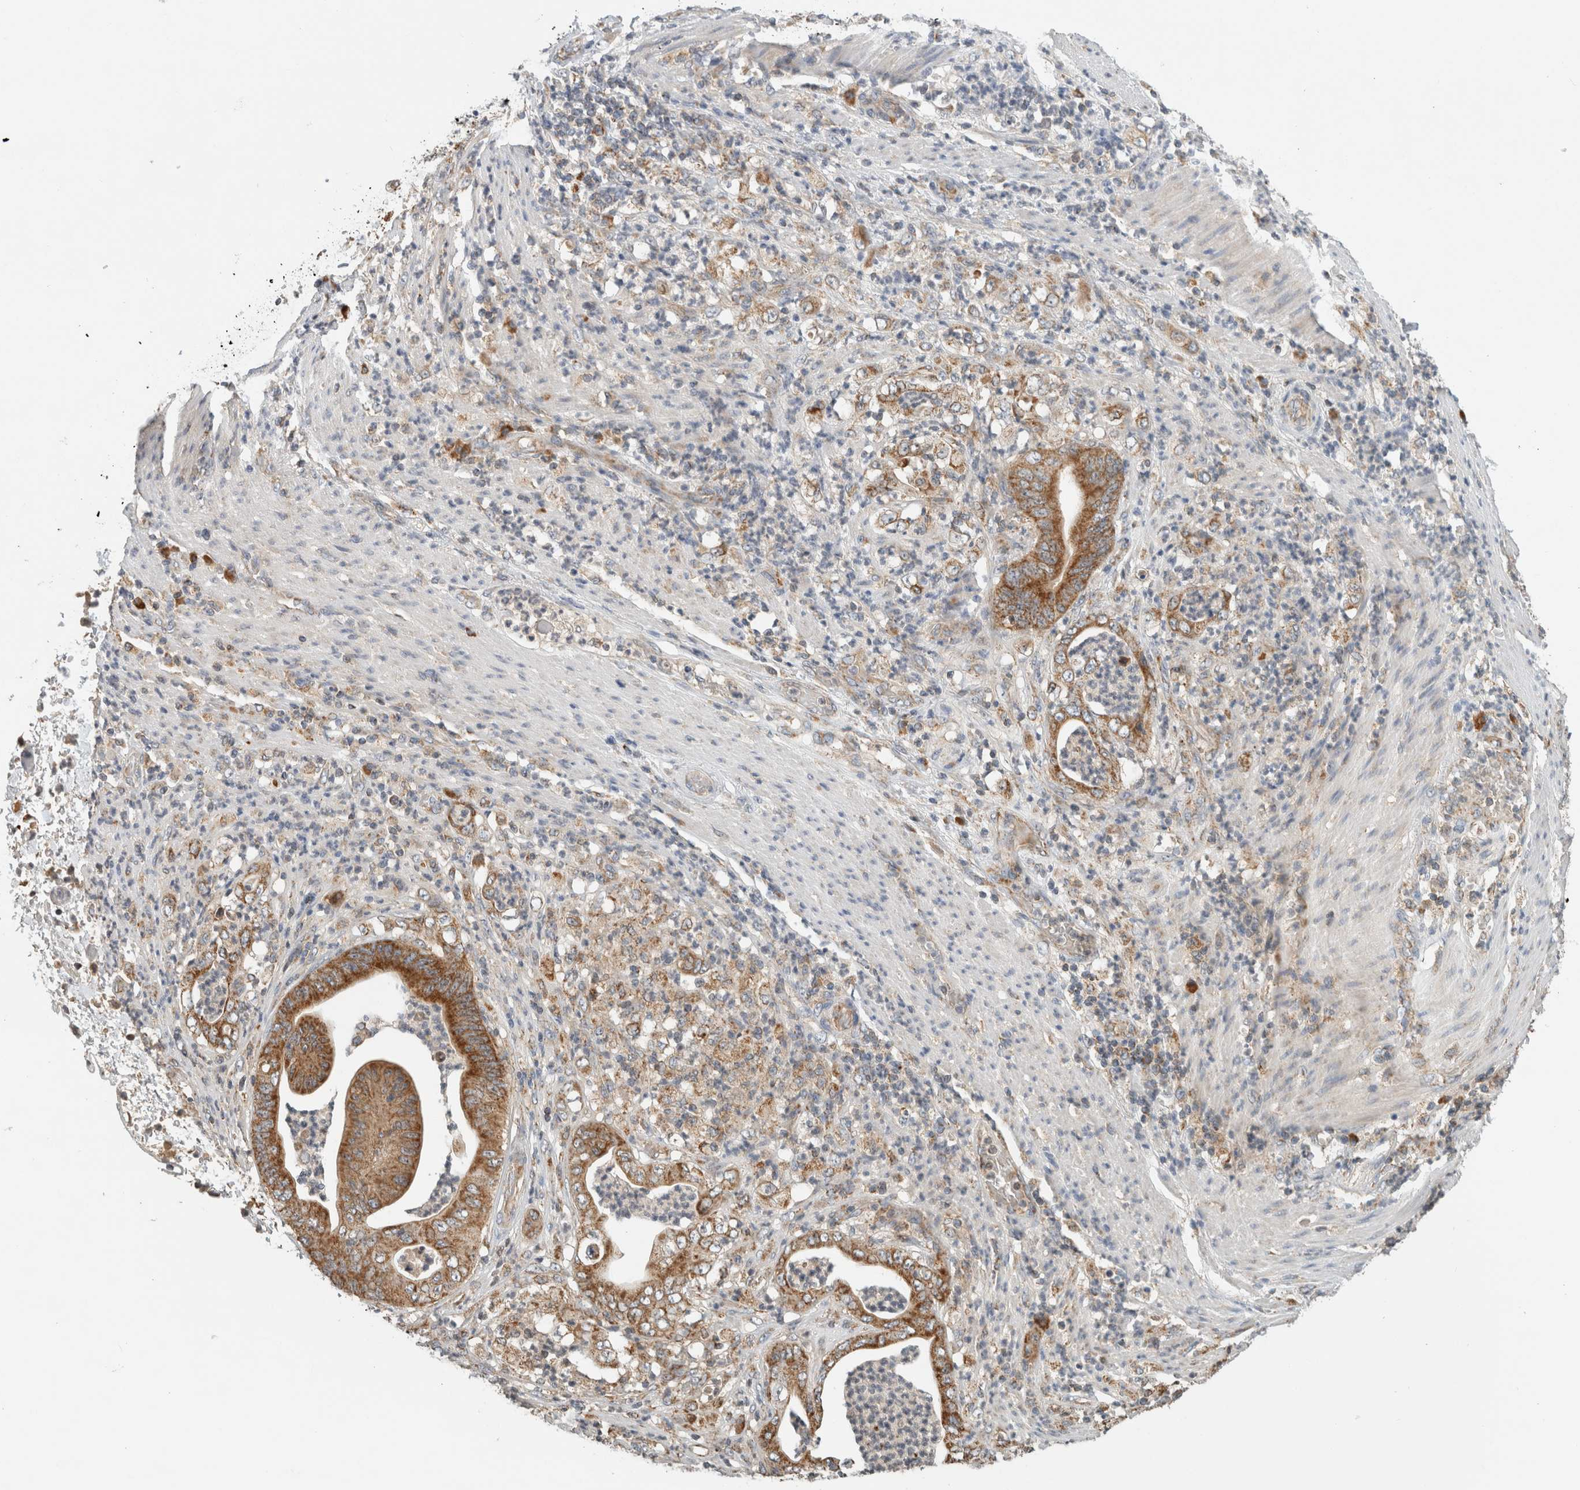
{"staining": {"intensity": "moderate", "quantity": ">75%", "location": "cytoplasmic/membranous"}, "tissue": "stomach cancer", "cell_type": "Tumor cells", "image_type": "cancer", "snomed": [{"axis": "morphology", "description": "Adenocarcinoma, NOS"}, {"axis": "topography", "description": "Stomach"}], "caption": "An immunohistochemistry (IHC) photomicrograph of neoplastic tissue is shown. Protein staining in brown highlights moderate cytoplasmic/membranous positivity in stomach adenocarcinoma within tumor cells.", "gene": "AMPD1", "patient": {"sex": "female", "age": 73}}